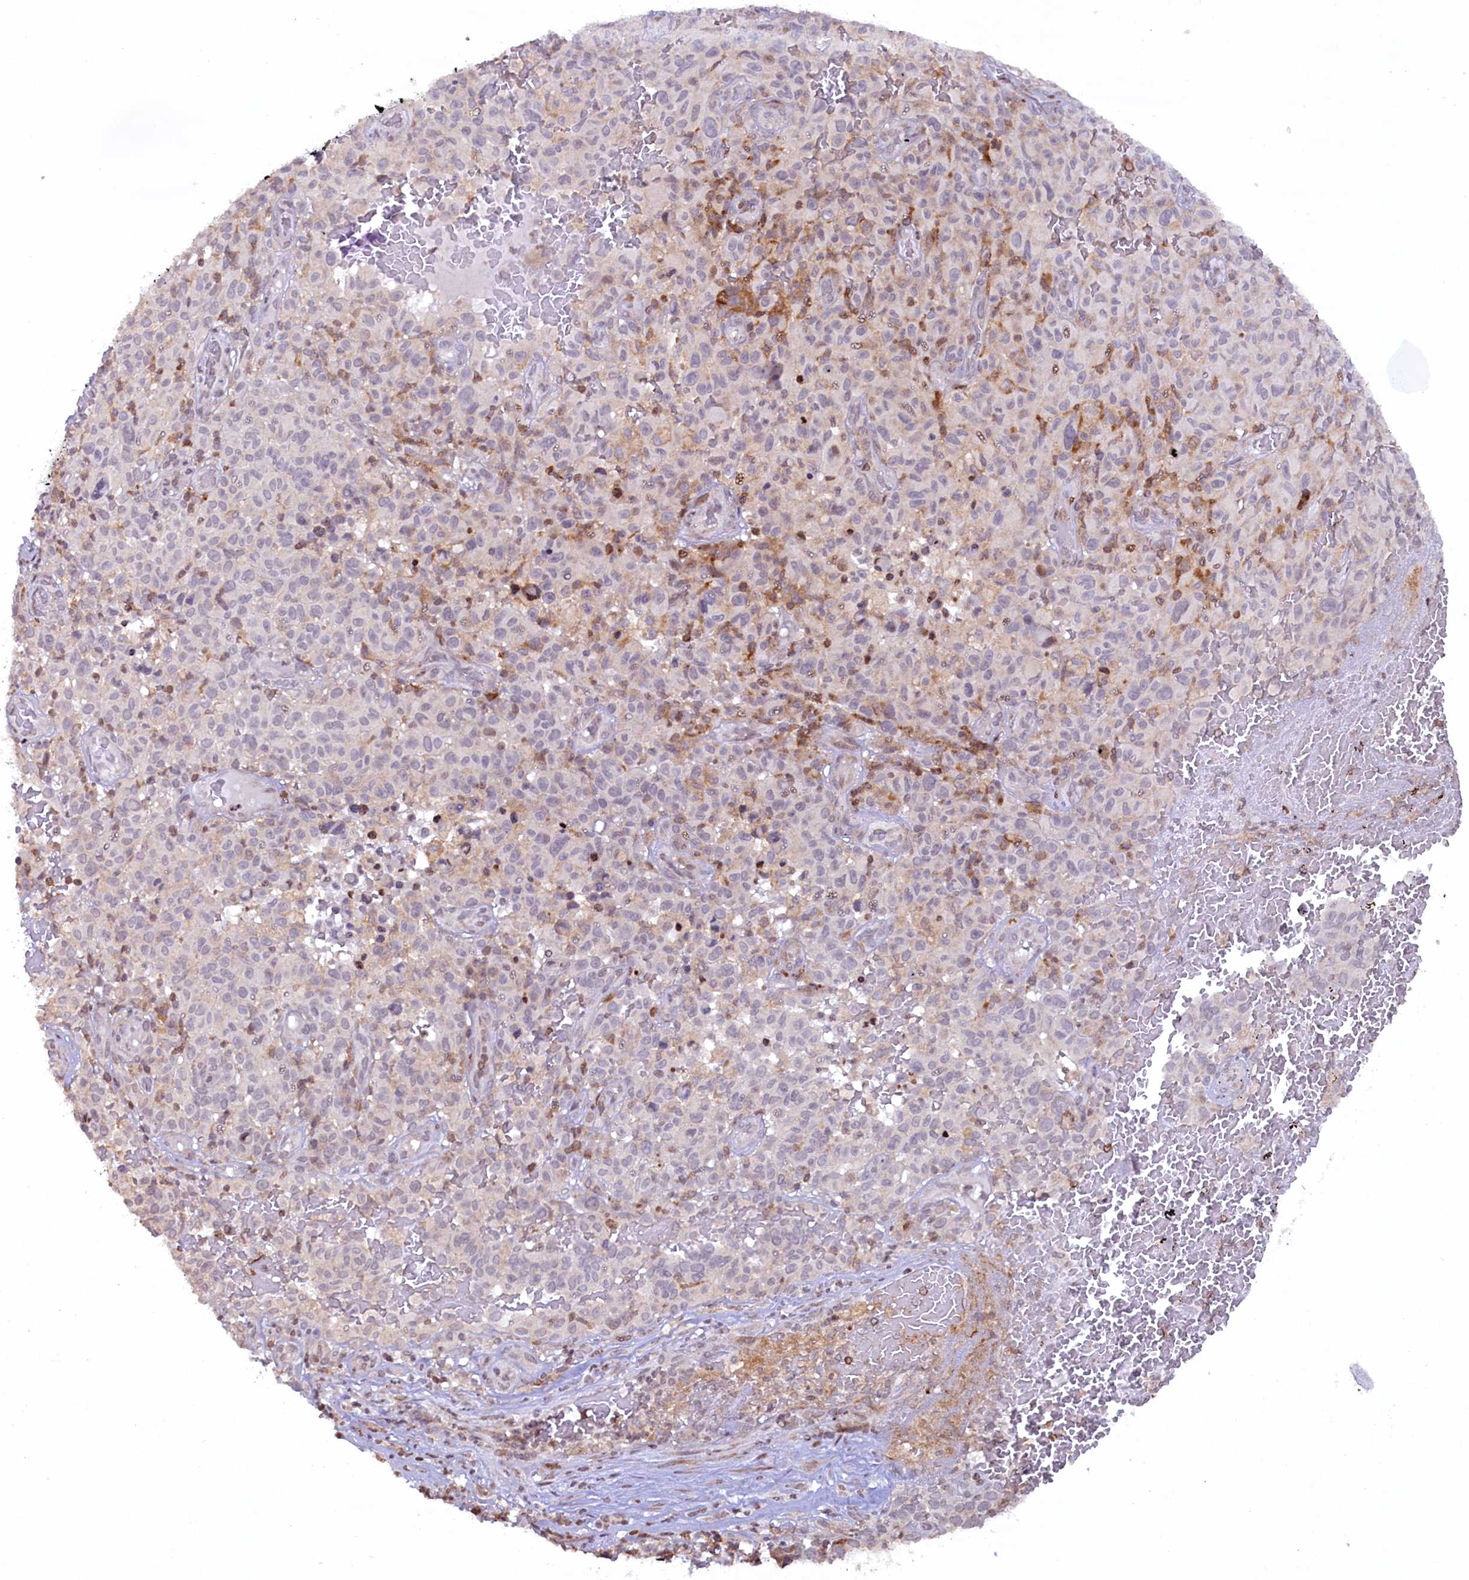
{"staining": {"intensity": "negative", "quantity": "none", "location": "none"}, "tissue": "melanoma", "cell_type": "Tumor cells", "image_type": "cancer", "snomed": [{"axis": "morphology", "description": "Malignant melanoma, NOS"}, {"axis": "topography", "description": "Skin"}], "caption": "Immunohistochemistry histopathology image of melanoma stained for a protein (brown), which displays no staining in tumor cells. Brightfield microscopy of immunohistochemistry (IHC) stained with DAB (3,3'-diaminobenzidine) (brown) and hematoxylin (blue), captured at high magnification.", "gene": "FYB1", "patient": {"sex": "female", "age": 82}}